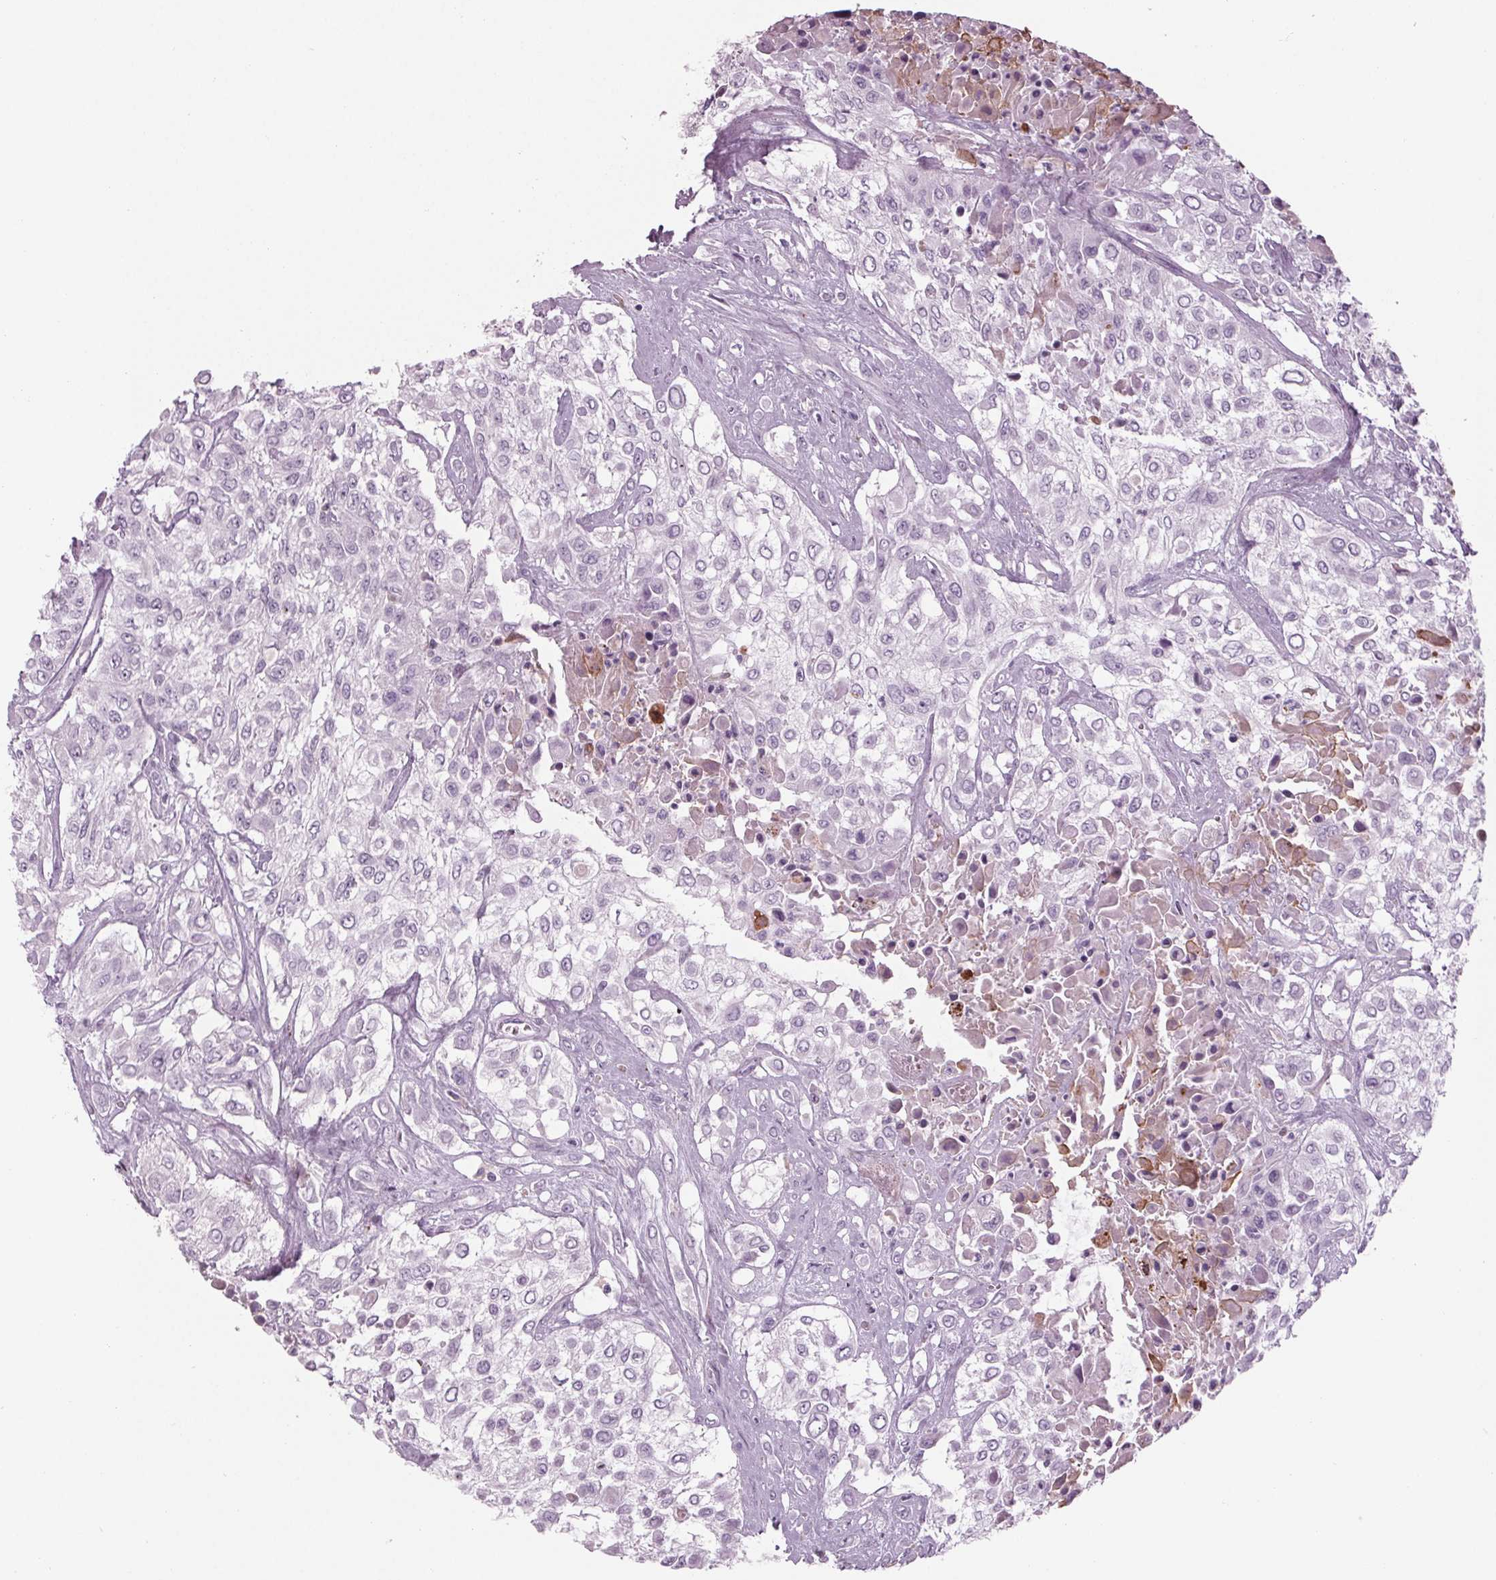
{"staining": {"intensity": "negative", "quantity": "none", "location": "none"}, "tissue": "urothelial cancer", "cell_type": "Tumor cells", "image_type": "cancer", "snomed": [{"axis": "morphology", "description": "Urothelial carcinoma, High grade"}, {"axis": "topography", "description": "Urinary bladder"}], "caption": "IHC of urothelial carcinoma (high-grade) demonstrates no expression in tumor cells.", "gene": "CYP3A43", "patient": {"sex": "male", "age": 57}}